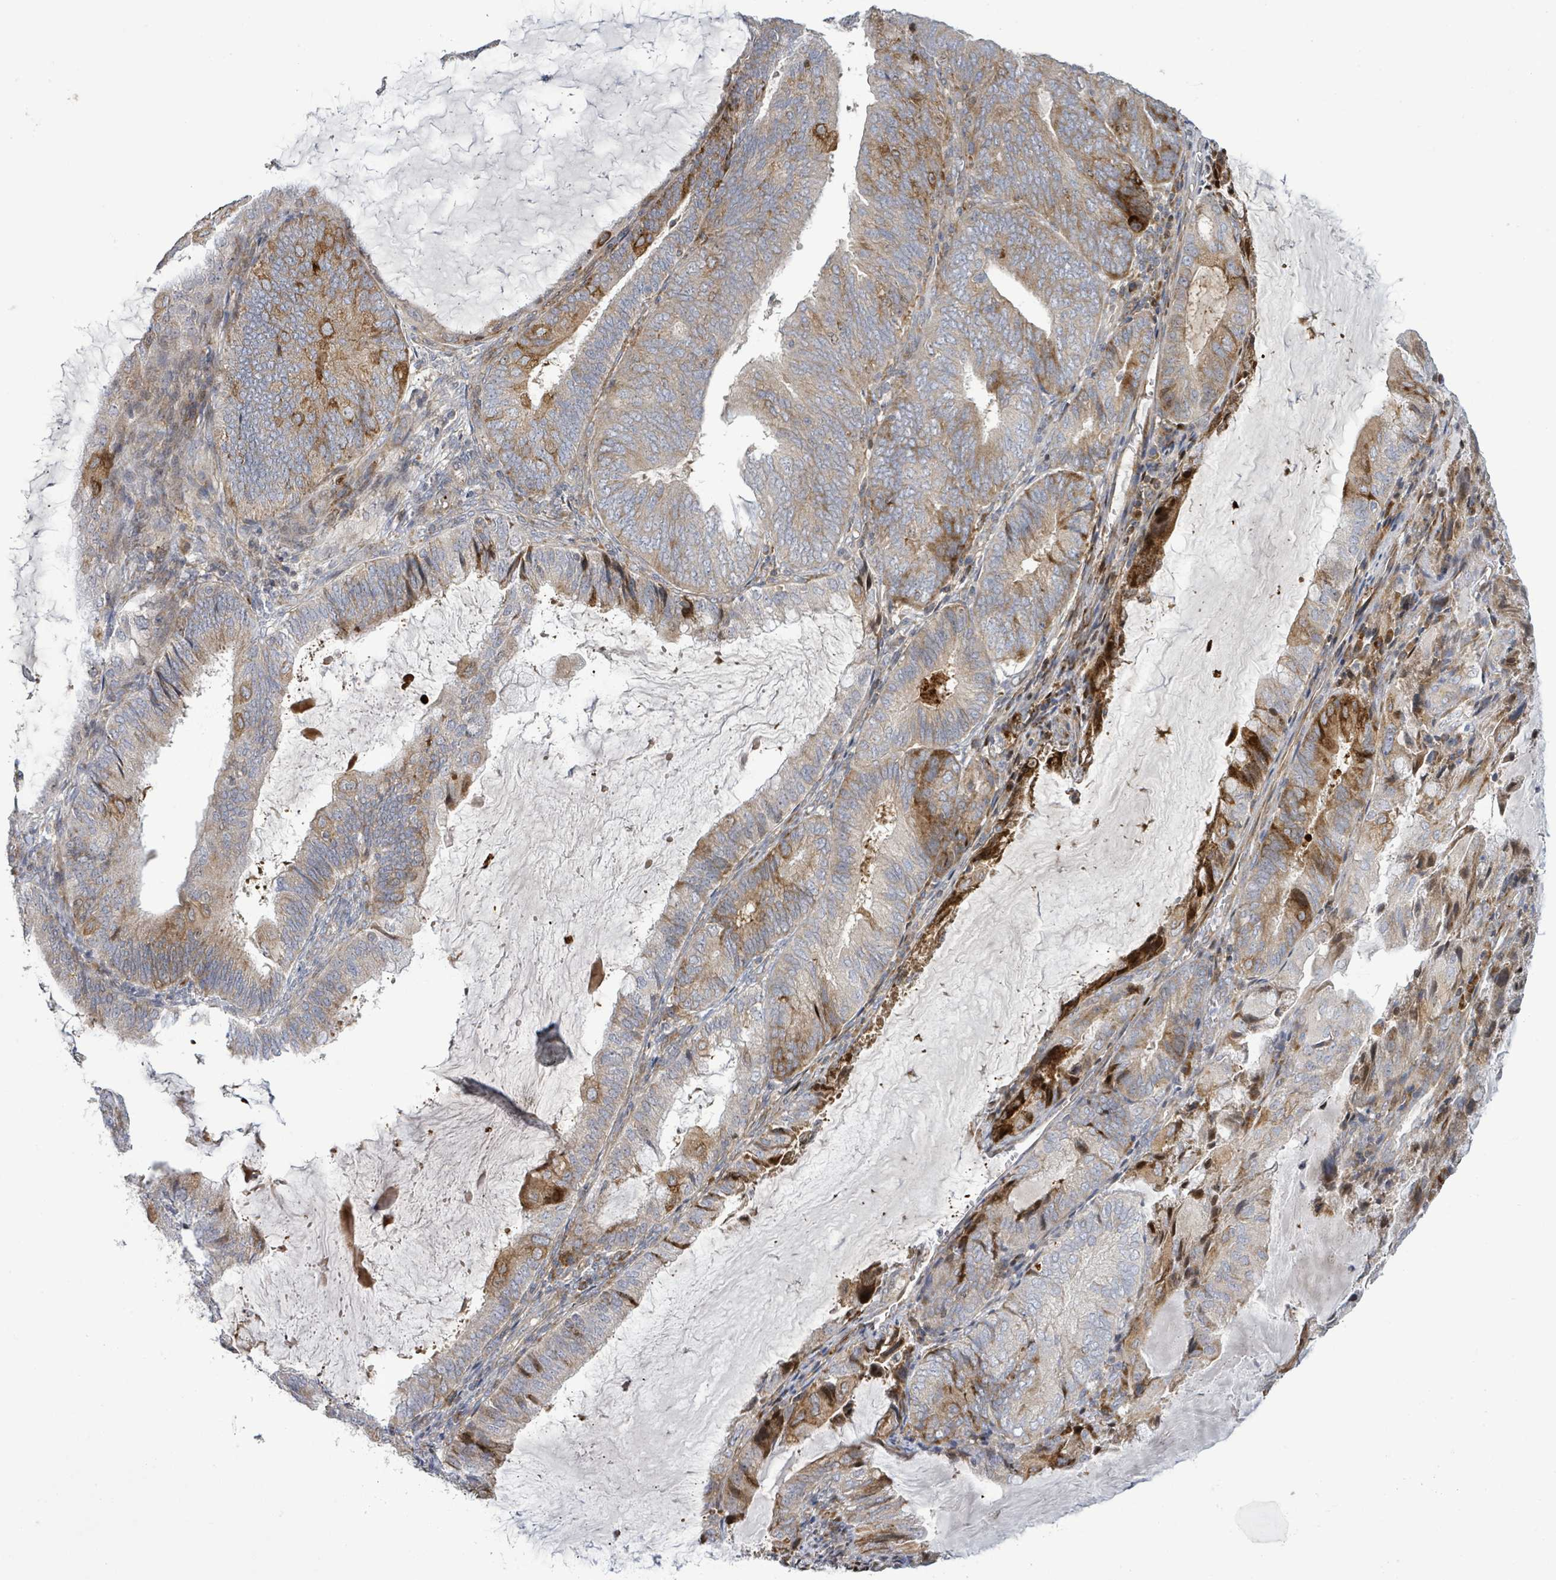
{"staining": {"intensity": "strong", "quantity": "<25%", "location": "cytoplasmic/membranous"}, "tissue": "endometrial cancer", "cell_type": "Tumor cells", "image_type": "cancer", "snomed": [{"axis": "morphology", "description": "Adenocarcinoma, NOS"}, {"axis": "topography", "description": "Endometrium"}], "caption": "Immunohistochemistry (IHC) of human endometrial adenocarcinoma reveals medium levels of strong cytoplasmic/membranous expression in about <25% of tumor cells. (DAB IHC, brown staining for protein, blue staining for nuclei).", "gene": "LILRA4", "patient": {"sex": "female", "age": 81}}